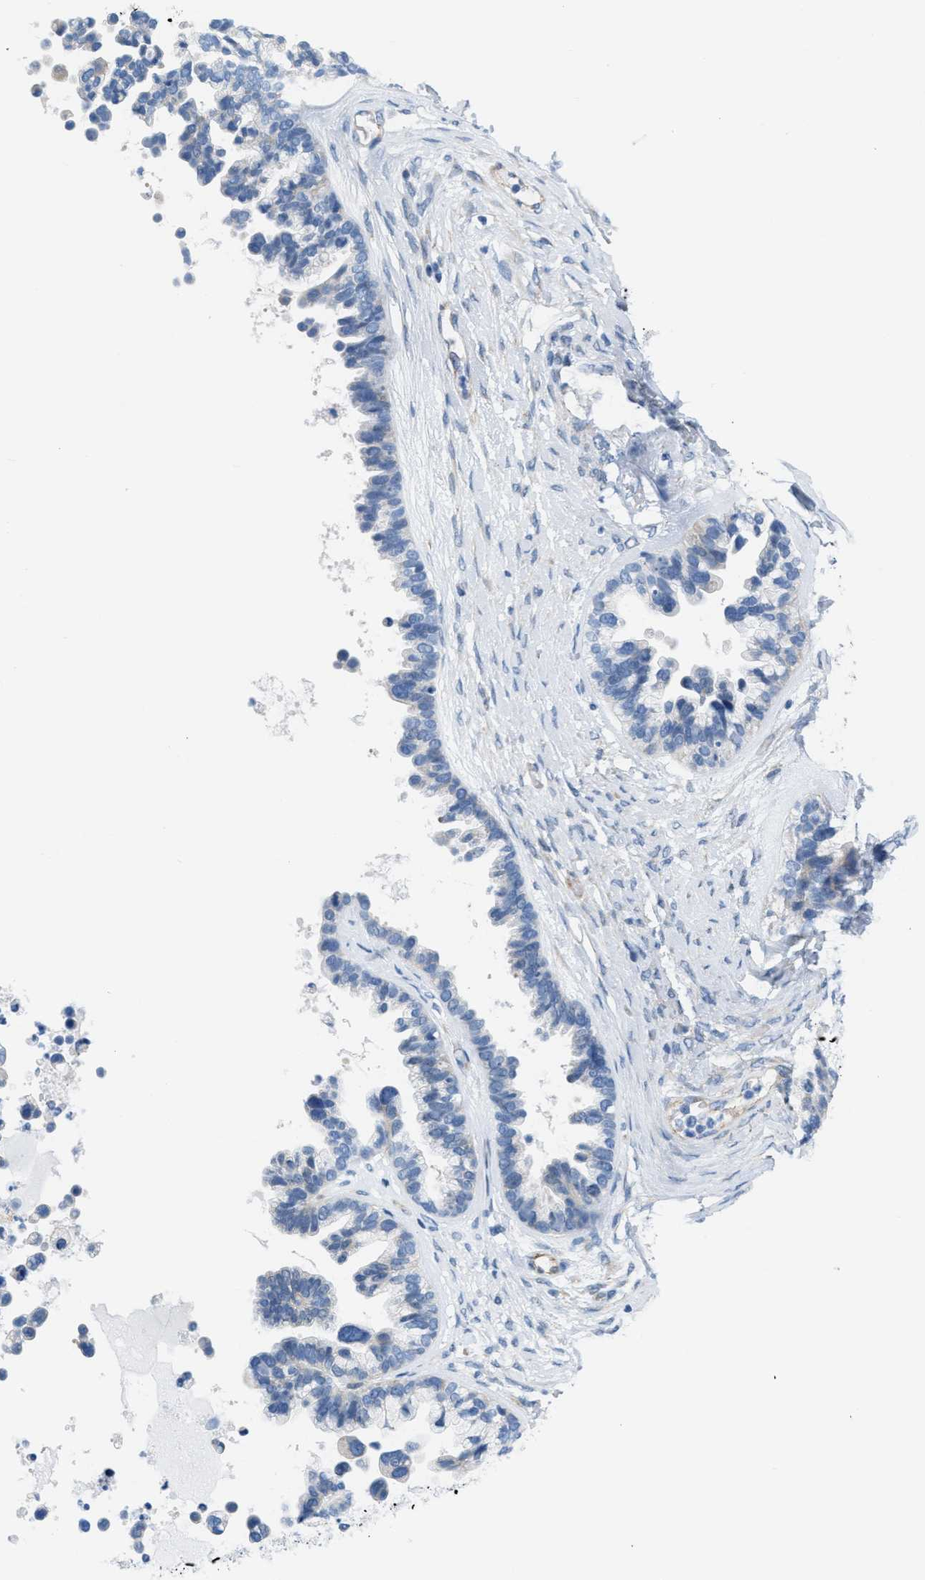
{"staining": {"intensity": "negative", "quantity": "none", "location": "none"}, "tissue": "ovarian cancer", "cell_type": "Tumor cells", "image_type": "cancer", "snomed": [{"axis": "morphology", "description": "Cystadenocarcinoma, serous, NOS"}, {"axis": "topography", "description": "Ovary"}], "caption": "Immunohistochemistry of human serous cystadenocarcinoma (ovarian) displays no staining in tumor cells.", "gene": "SLC12A1", "patient": {"sex": "female", "age": 56}}